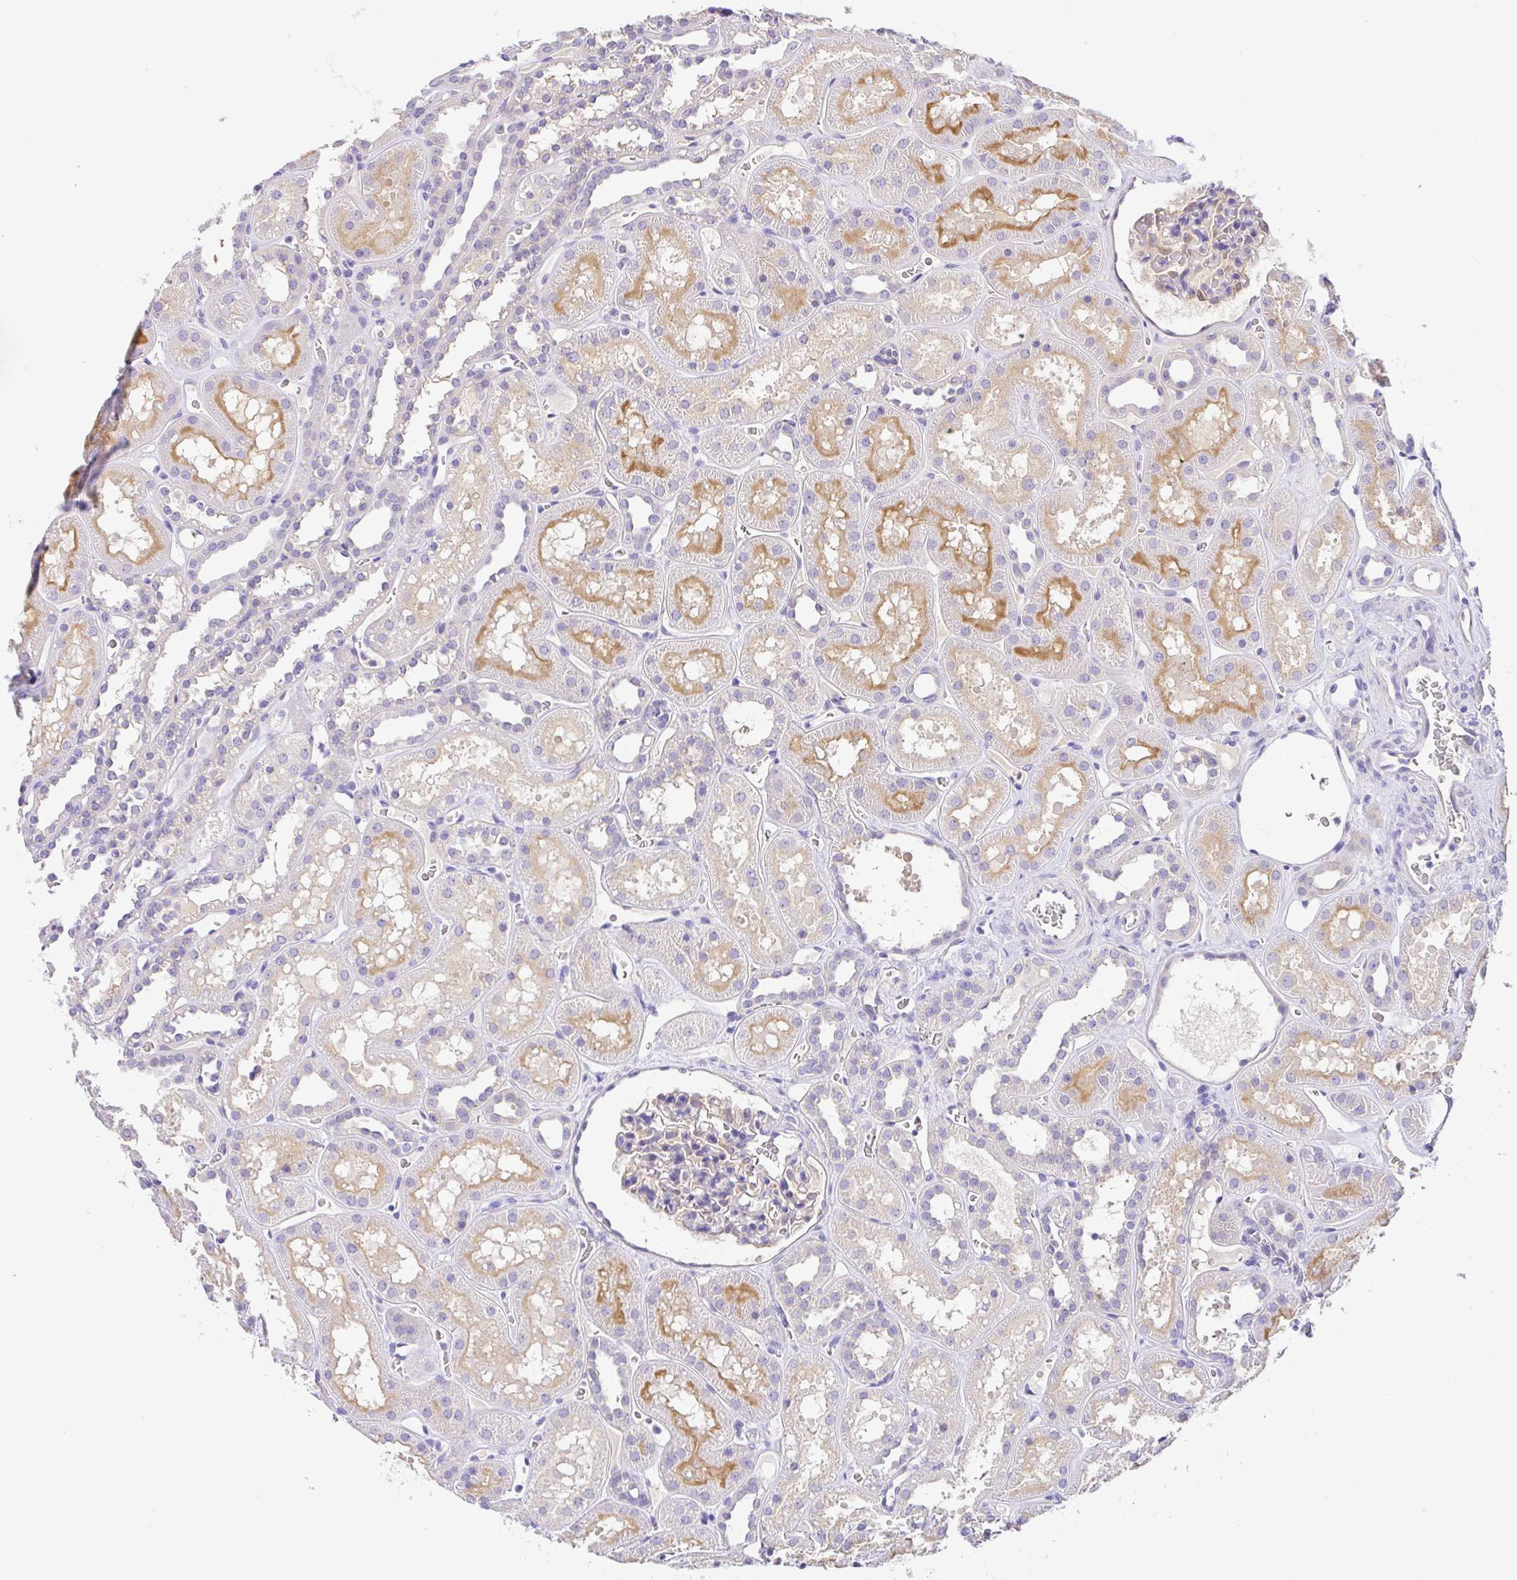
{"staining": {"intensity": "negative", "quantity": "none", "location": "none"}, "tissue": "kidney", "cell_type": "Cells in glomeruli", "image_type": "normal", "snomed": [{"axis": "morphology", "description": "Normal tissue, NOS"}, {"axis": "topography", "description": "Kidney"}], "caption": "Image shows no protein expression in cells in glomeruli of unremarkable kidney. (Brightfield microscopy of DAB immunohistochemistry (IHC) at high magnification).", "gene": "SERPINE3", "patient": {"sex": "female", "age": 41}}